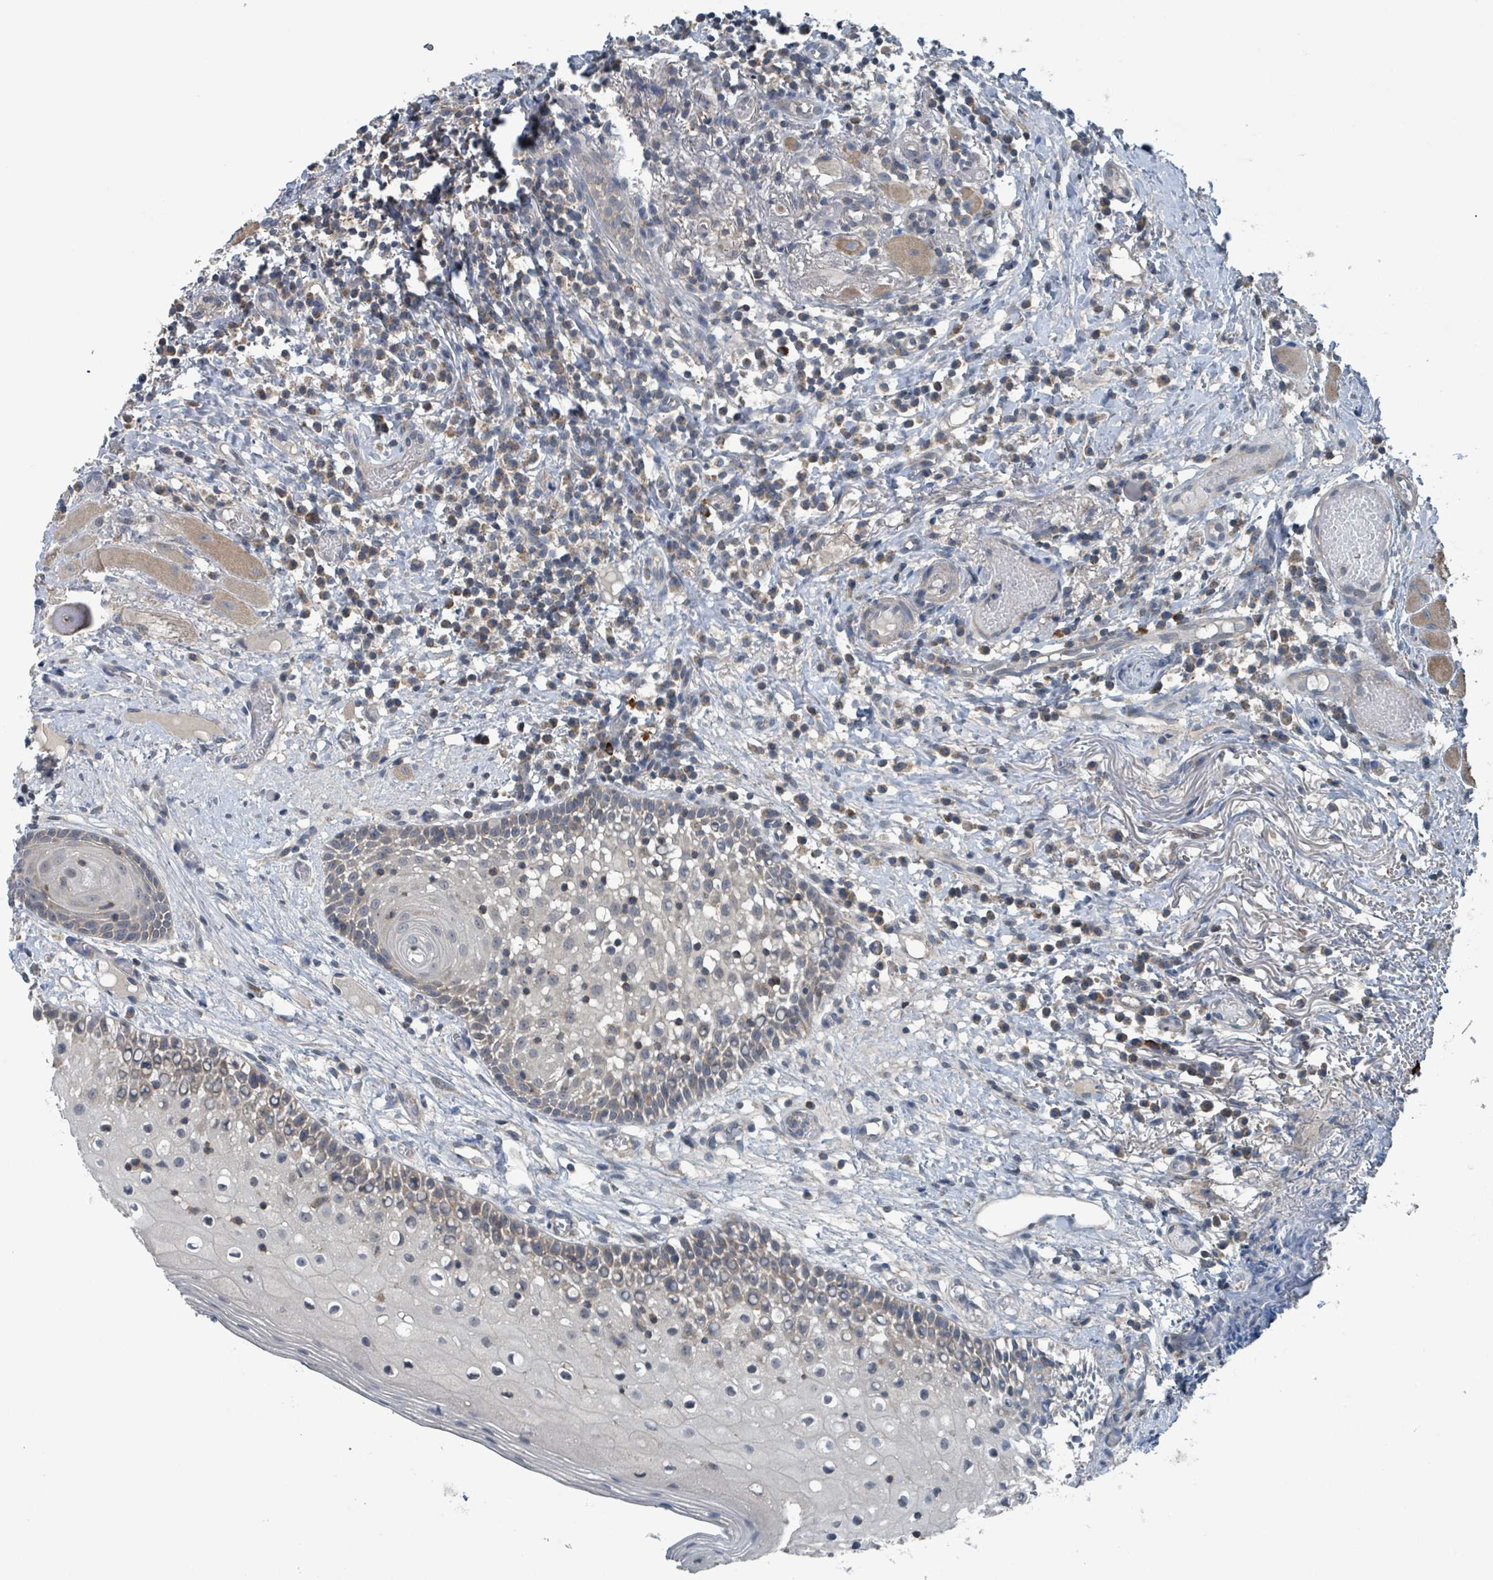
{"staining": {"intensity": "weak", "quantity": "25%-75%", "location": "cytoplasmic/membranous,nuclear"}, "tissue": "oral mucosa", "cell_type": "Squamous epithelial cells", "image_type": "normal", "snomed": [{"axis": "morphology", "description": "Normal tissue, NOS"}, {"axis": "topography", "description": "Oral tissue"}], "caption": "Oral mucosa stained with DAB immunohistochemistry (IHC) exhibits low levels of weak cytoplasmic/membranous,nuclear staining in approximately 25%-75% of squamous epithelial cells.", "gene": "ACBD4", "patient": {"sex": "male", "age": 60}}